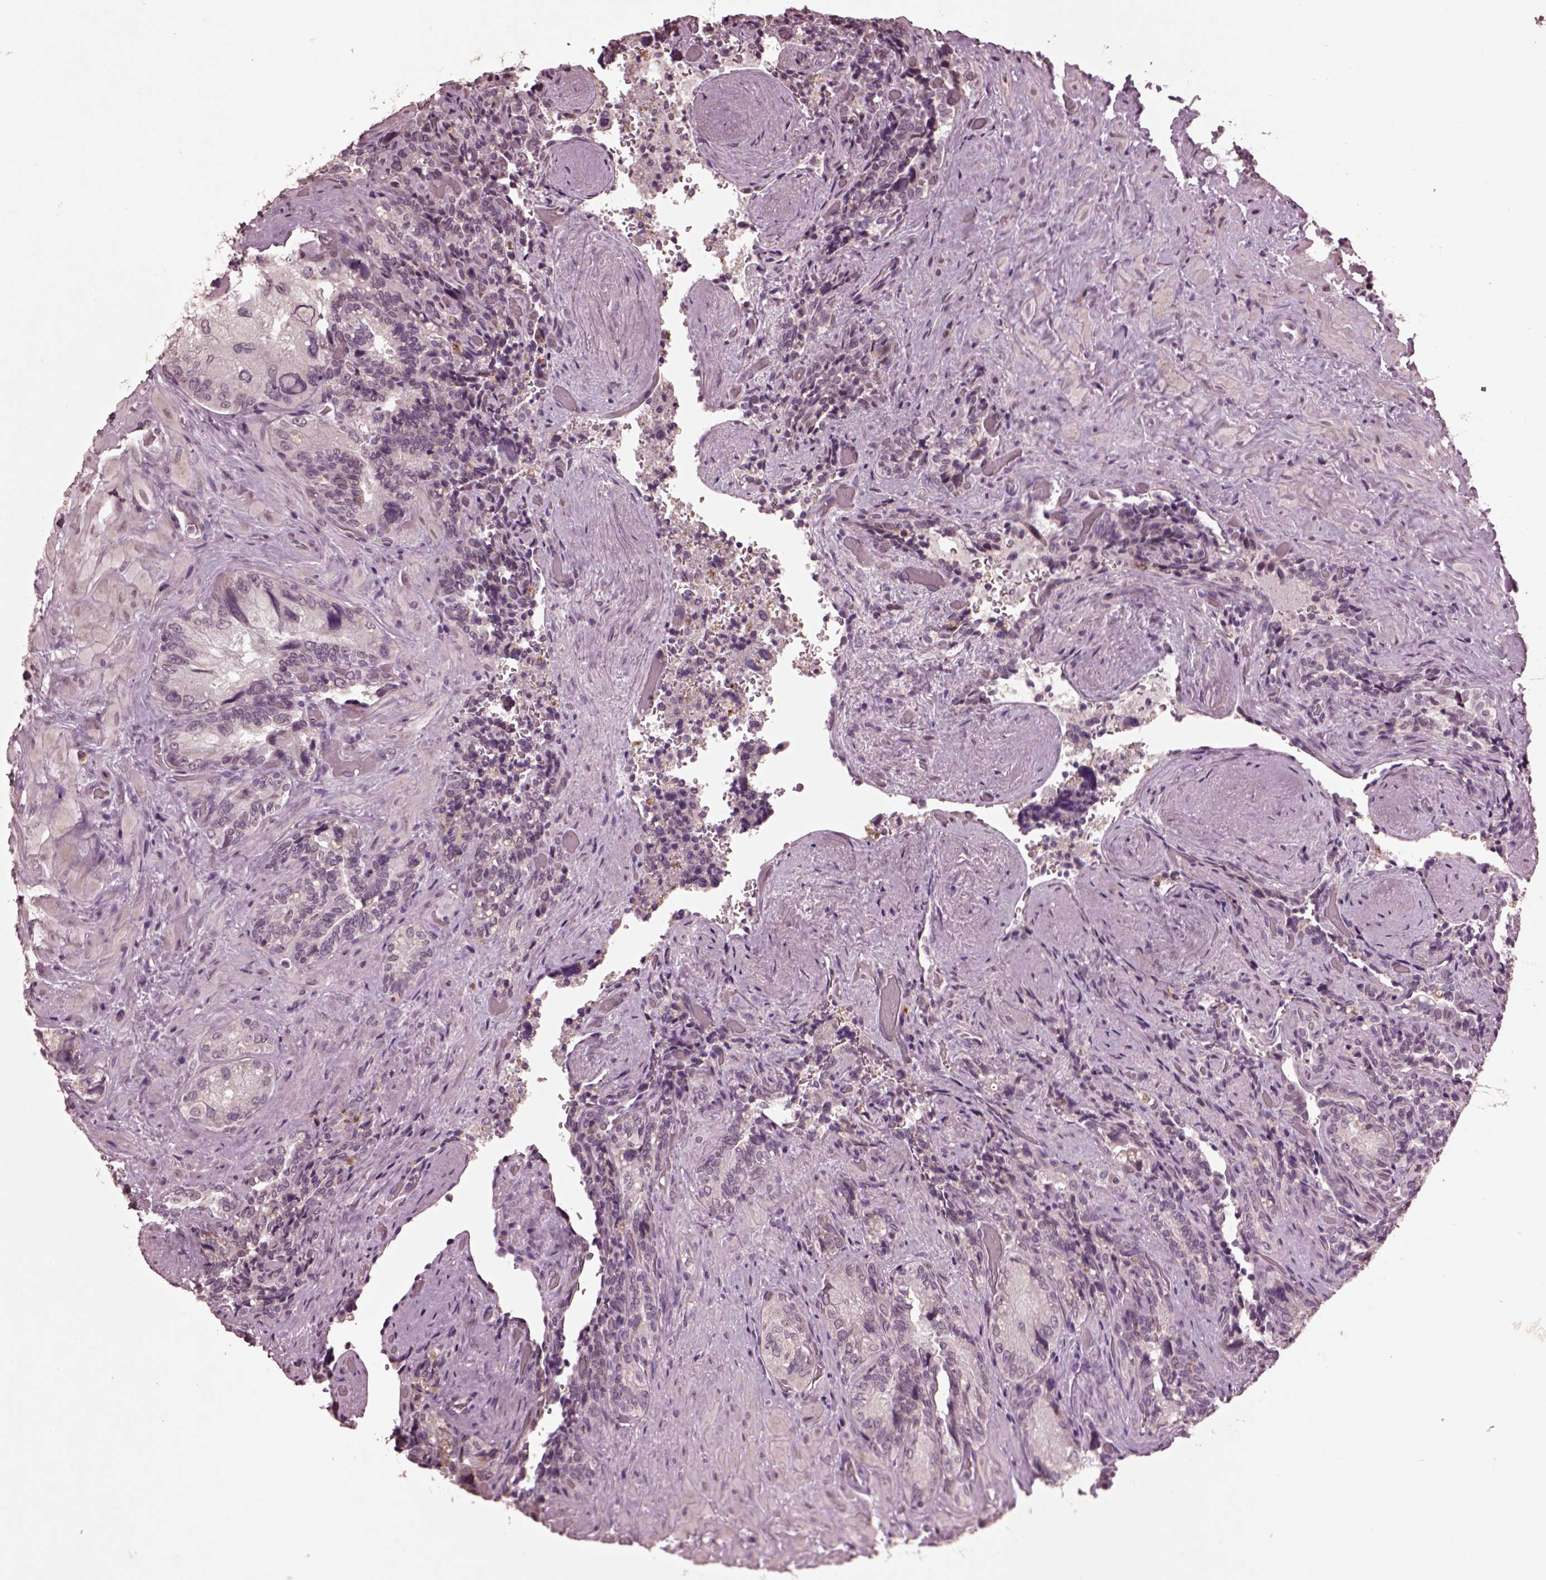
{"staining": {"intensity": "negative", "quantity": "none", "location": "none"}, "tissue": "seminal vesicle", "cell_type": "Glandular cells", "image_type": "normal", "snomed": [{"axis": "morphology", "description": "Normal tissue, NOS"}, {"axis": "topography", "description": "Seminal veicle"}], "caption": "High power microscopy histopathology image of an immunohistochemistry photomicrograph of unremarkable seminal vesicle, revealing no significant expression in glandular cells. The staining was performed using DAB to visualize the protein expression in brown, while the nuclei were stained in blue with hematoxylin (Magnification: 20x).", "gene": "IL18RAP", "patient": {"sex": "male", "age": 69}}